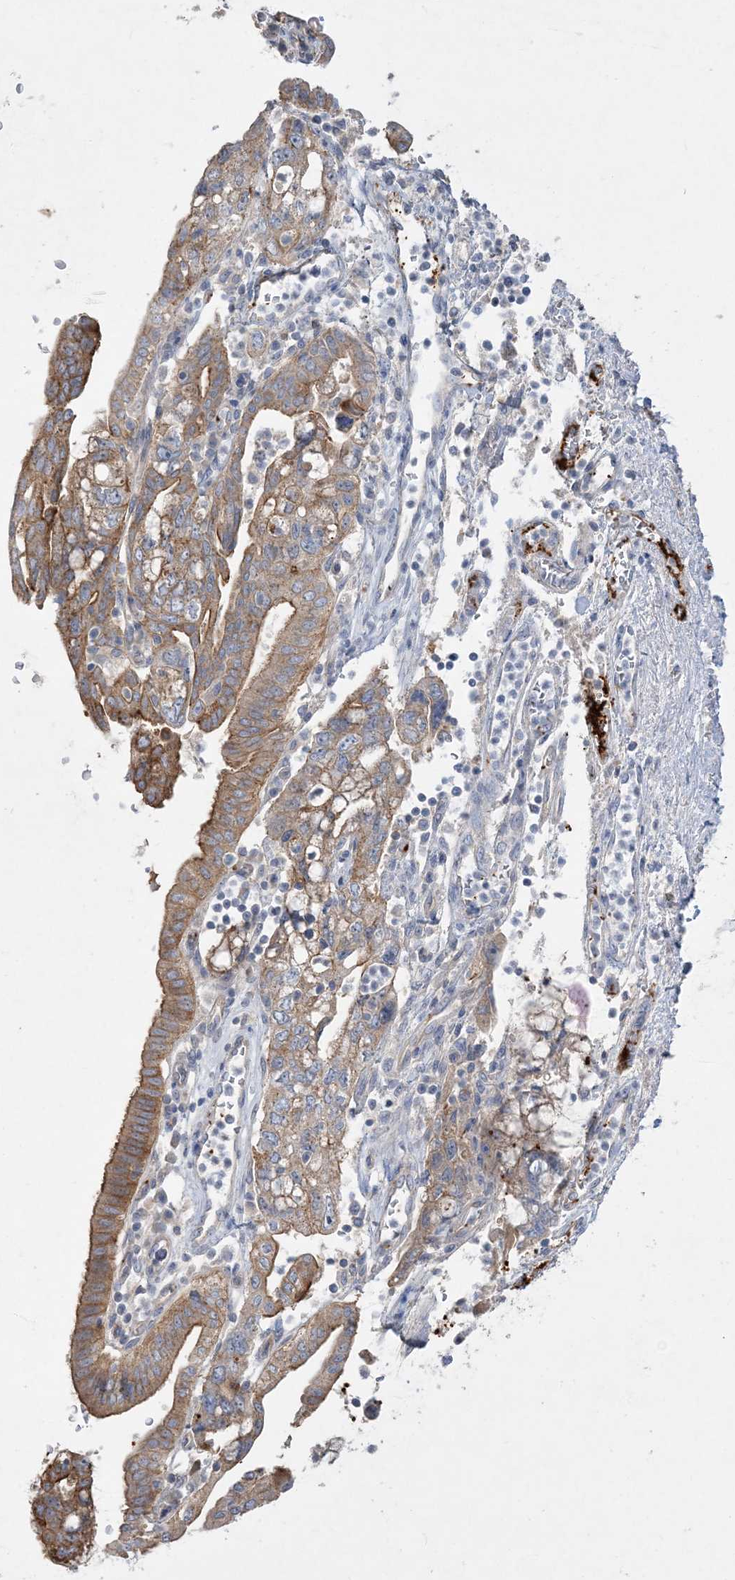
{"staining": {"intensity": "moderate", "quantity": ">75%", "location": "cytoplasmic/membranous"}, "tissue": "pancreatic cancer", "cell_type": "Tumor cells", "image_type": "cancer", "snomed": [{"axis": "morphology", "description": "Adenocarcinoma, NOS"}, {"axis": "topography", "description": "Pancreas"}], "caption": "Approximately >75% of tumor cells in human pancreatic cancer exhibit moderate cytoplasmic/membranous protein staining as visualized by brown immunohistochemical staining.", "gene": "ADCK2", "patient": {"sex": "female", "age": 73}}